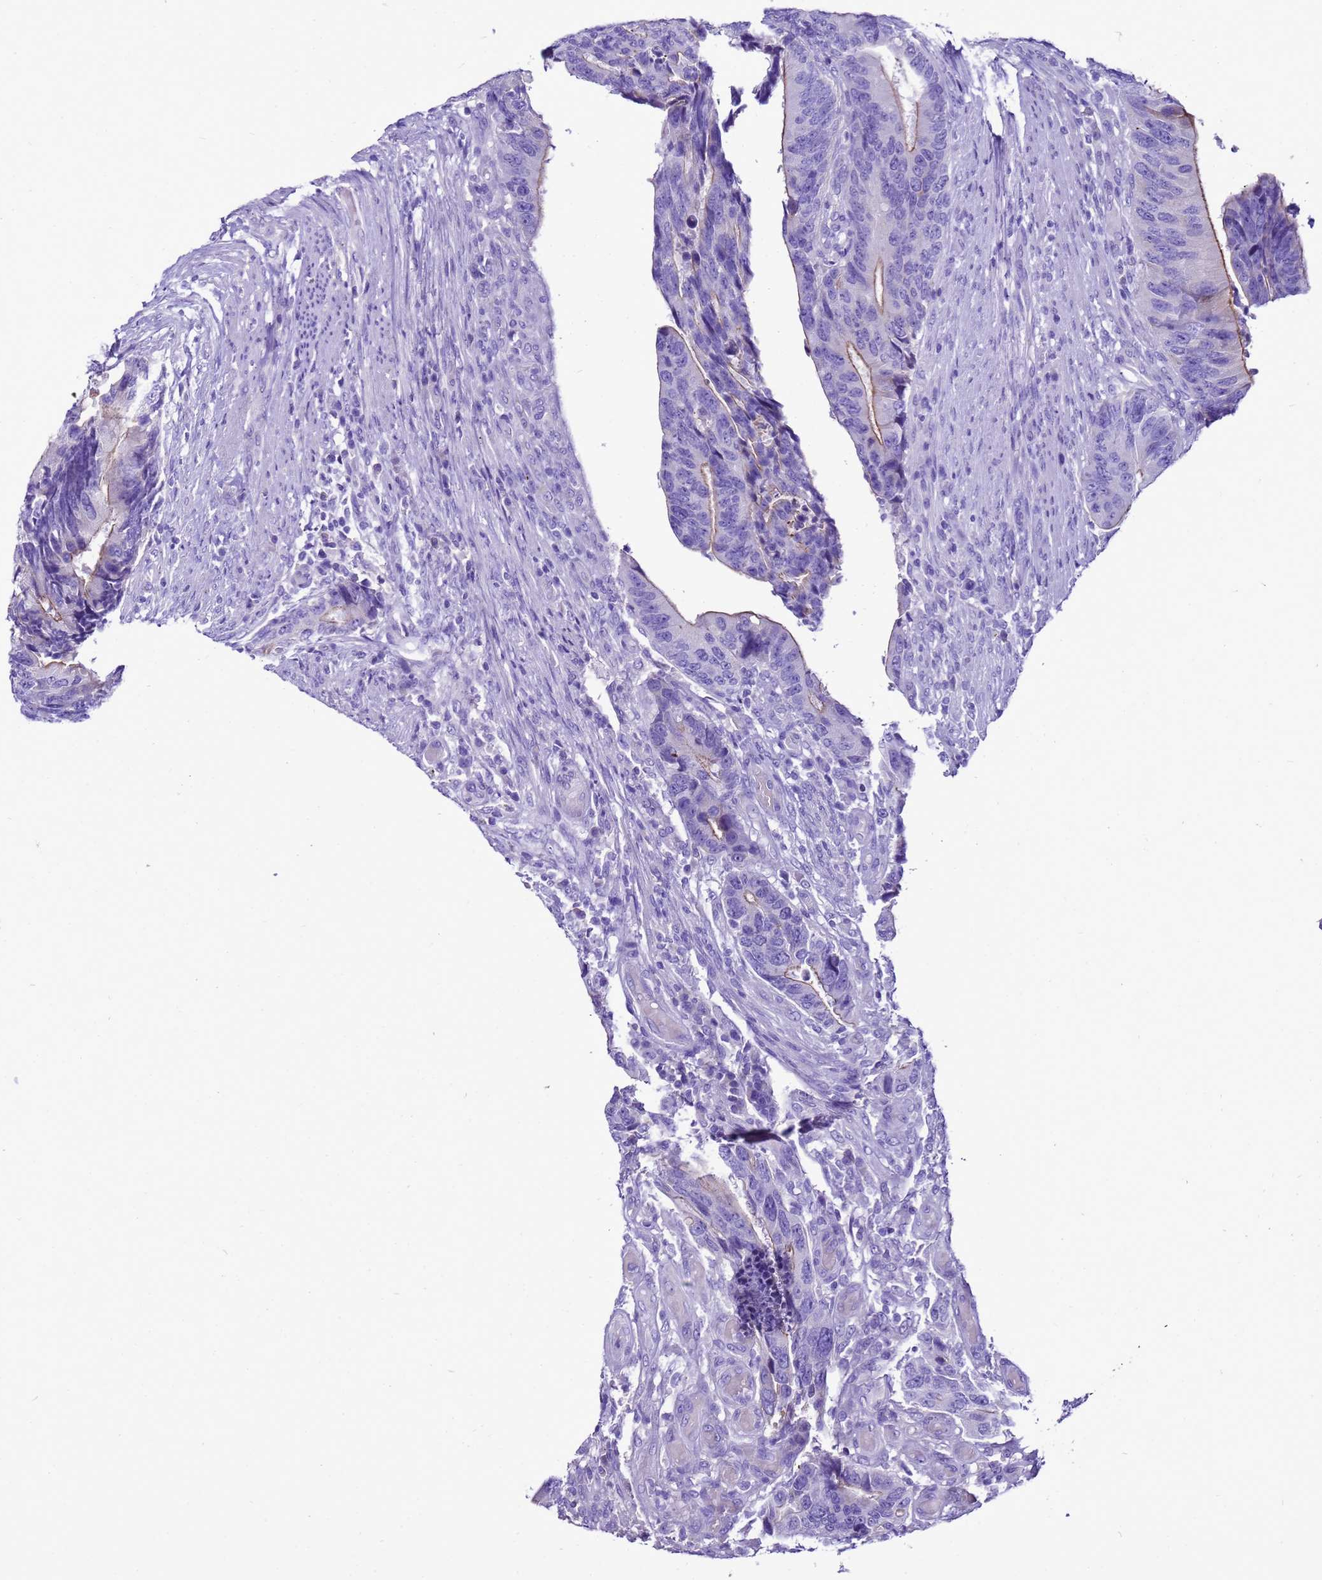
{"staining": {"intensity": "moderate", "quantity": "<25%", "location": "cytoplasmic/membranous"}, "tissue": "colorectal cancer", "cell_type": "Tumor cells", "image_type": "cancer", "snomed": [{"axis": "morphology", "description": "Adenocarcinoma, NOS"}, {"axis": "topography", "description": "Colon"}], "caption": "Protein expression analysis of adenocarcinoma (colorectal) demonstrates moderate cytoplasmic/membranous staining in approximately <25% of tumor cells.", "gene": "BEST2", "patient": {"sex": "male", "age": 87}}